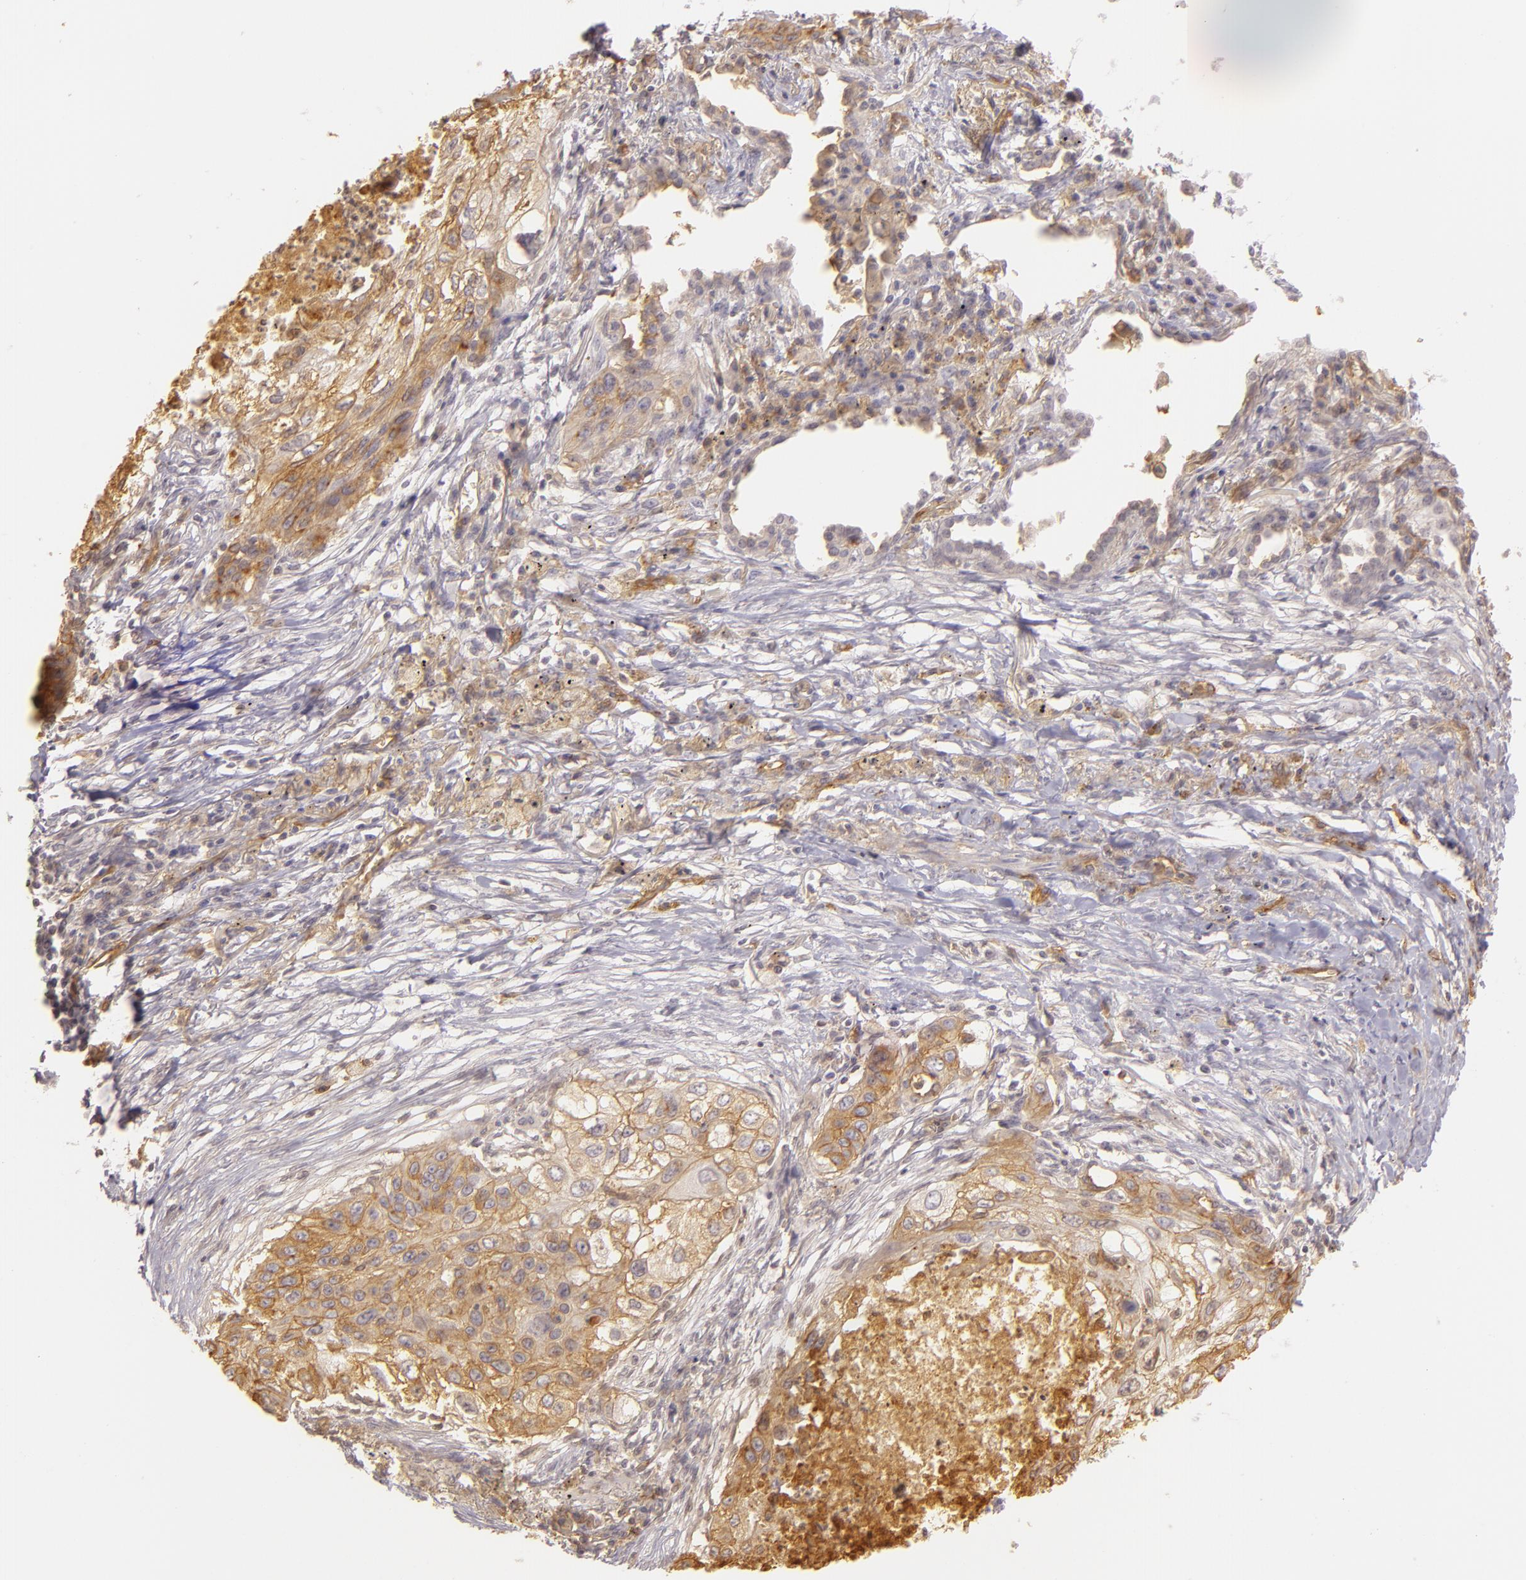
{"staining": {"intensity": "moderate", "quantity": ">75%", "location": "cytoplasmic/membranous"}, "tissue": "lung cancer", "cell_type": "Tumor cells", "image_type": "cancer", "snomed": [{"axis": "morphology", "description": "Squamous cell carcinoma, NOS"}, {"axis": "topography", "description": "Lung"}], "caption": "About >75% of tumor cells in human squamous cell carcinoma (lung) show moderate cytoplasmic/membranous protein expression as visualized by brown immunohistochemical staining.", "gene": "CD59", "patient": {"sex": "male", "age": 71}}